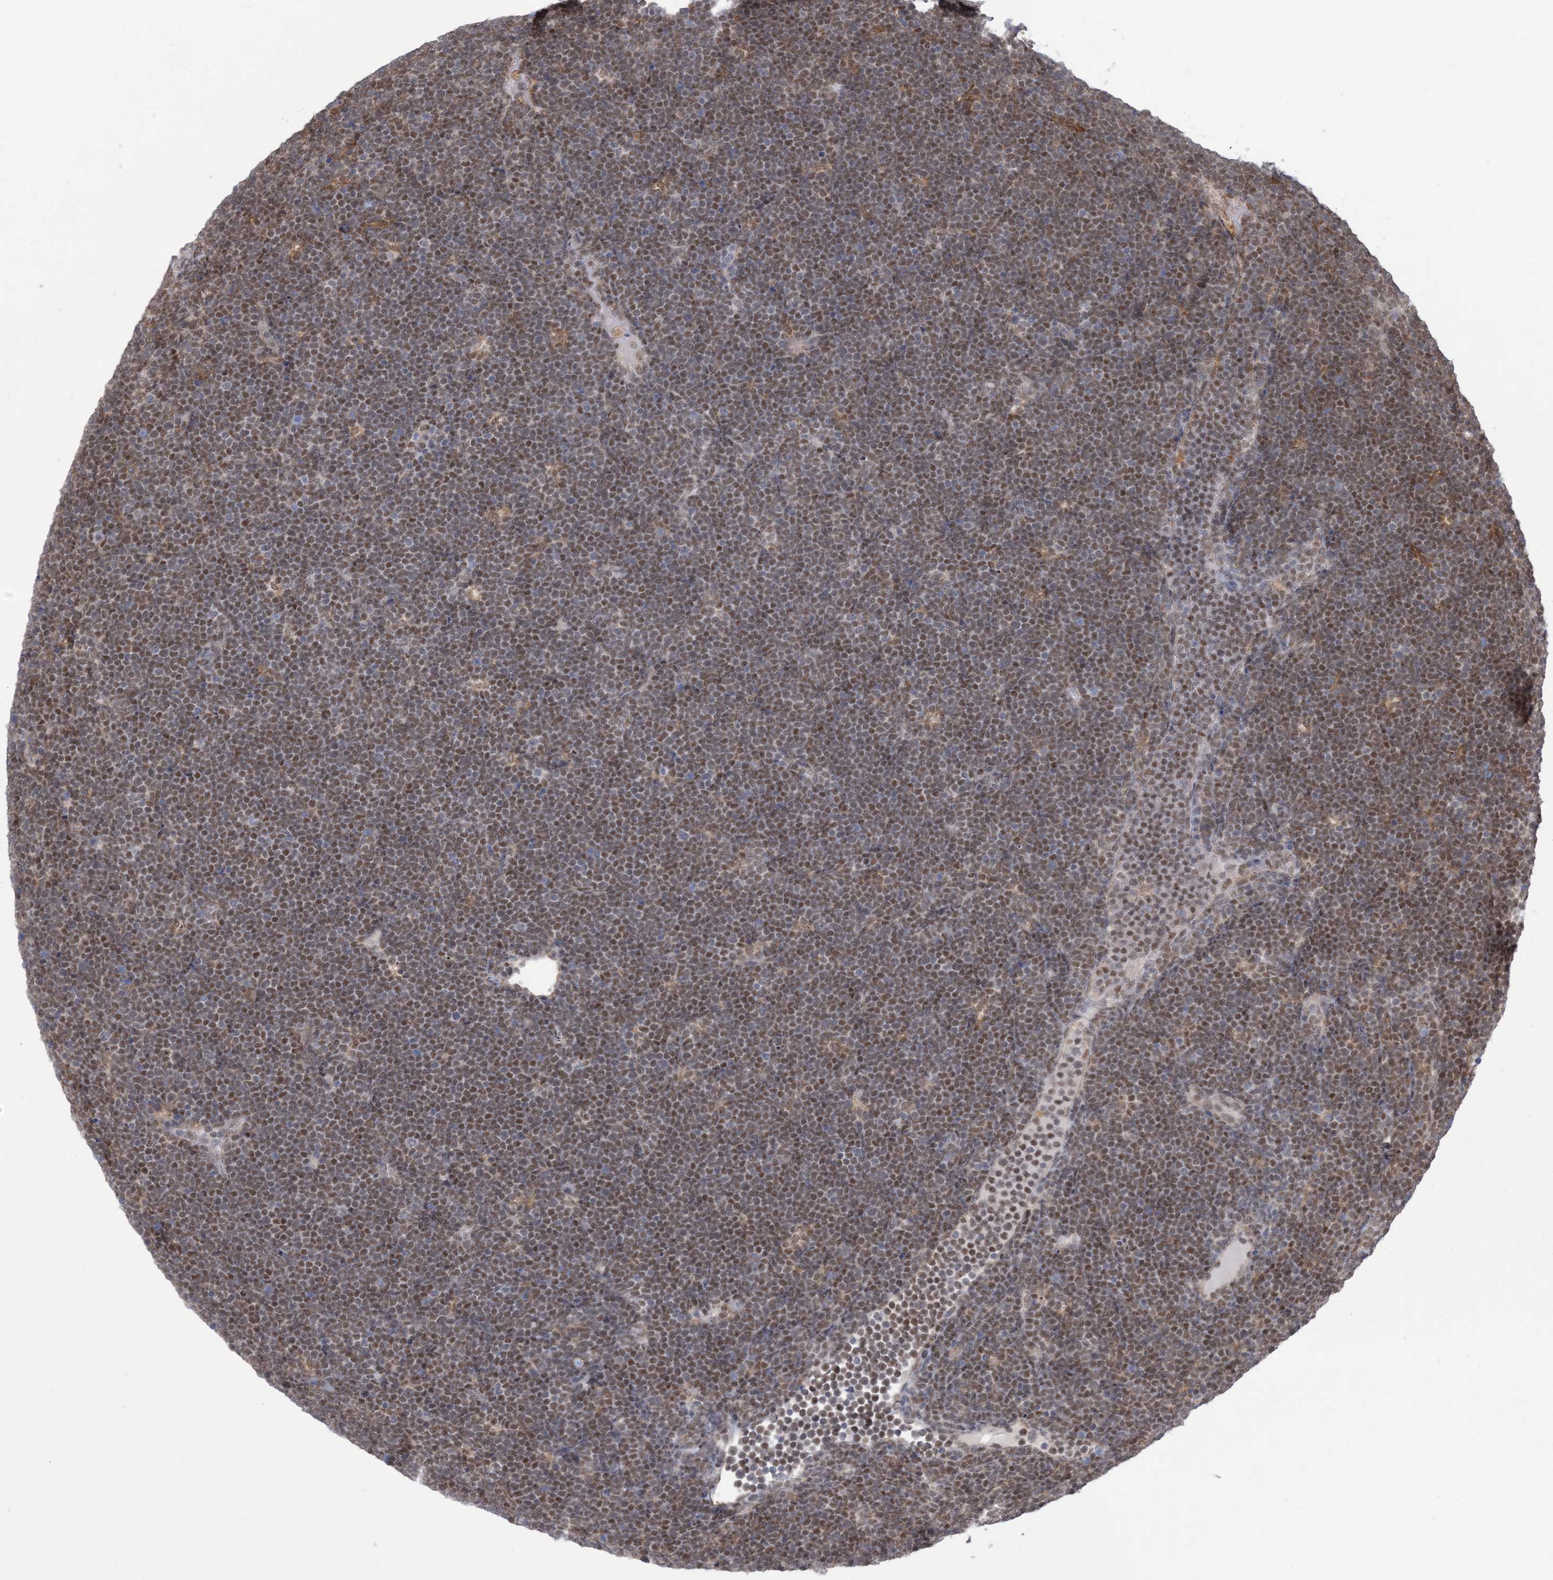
{"staining": {"intensity": "moderate", "quantity": ">75%", "location": "nuclear"}, "tissue": "lymphoma", "cell_type": "Tumor cells", "image_type": "cancer", "snomed": [{"axis": "morphology", "description": "Malignant lymphoma, non-Hodgkin's type, High grade"}, {"axis": "topography", "description": "Lymph node"}], "caption": "This image exhibits immunohistochemistry (IHC) staining of human malignant lymphoma, non-Hodgkin's type (high-grade), with medium moderate nuclear expression in approximately >75% of tumor cells.", "gene": "ZNF8", "patient": {"sex": "male", "age": 13}}